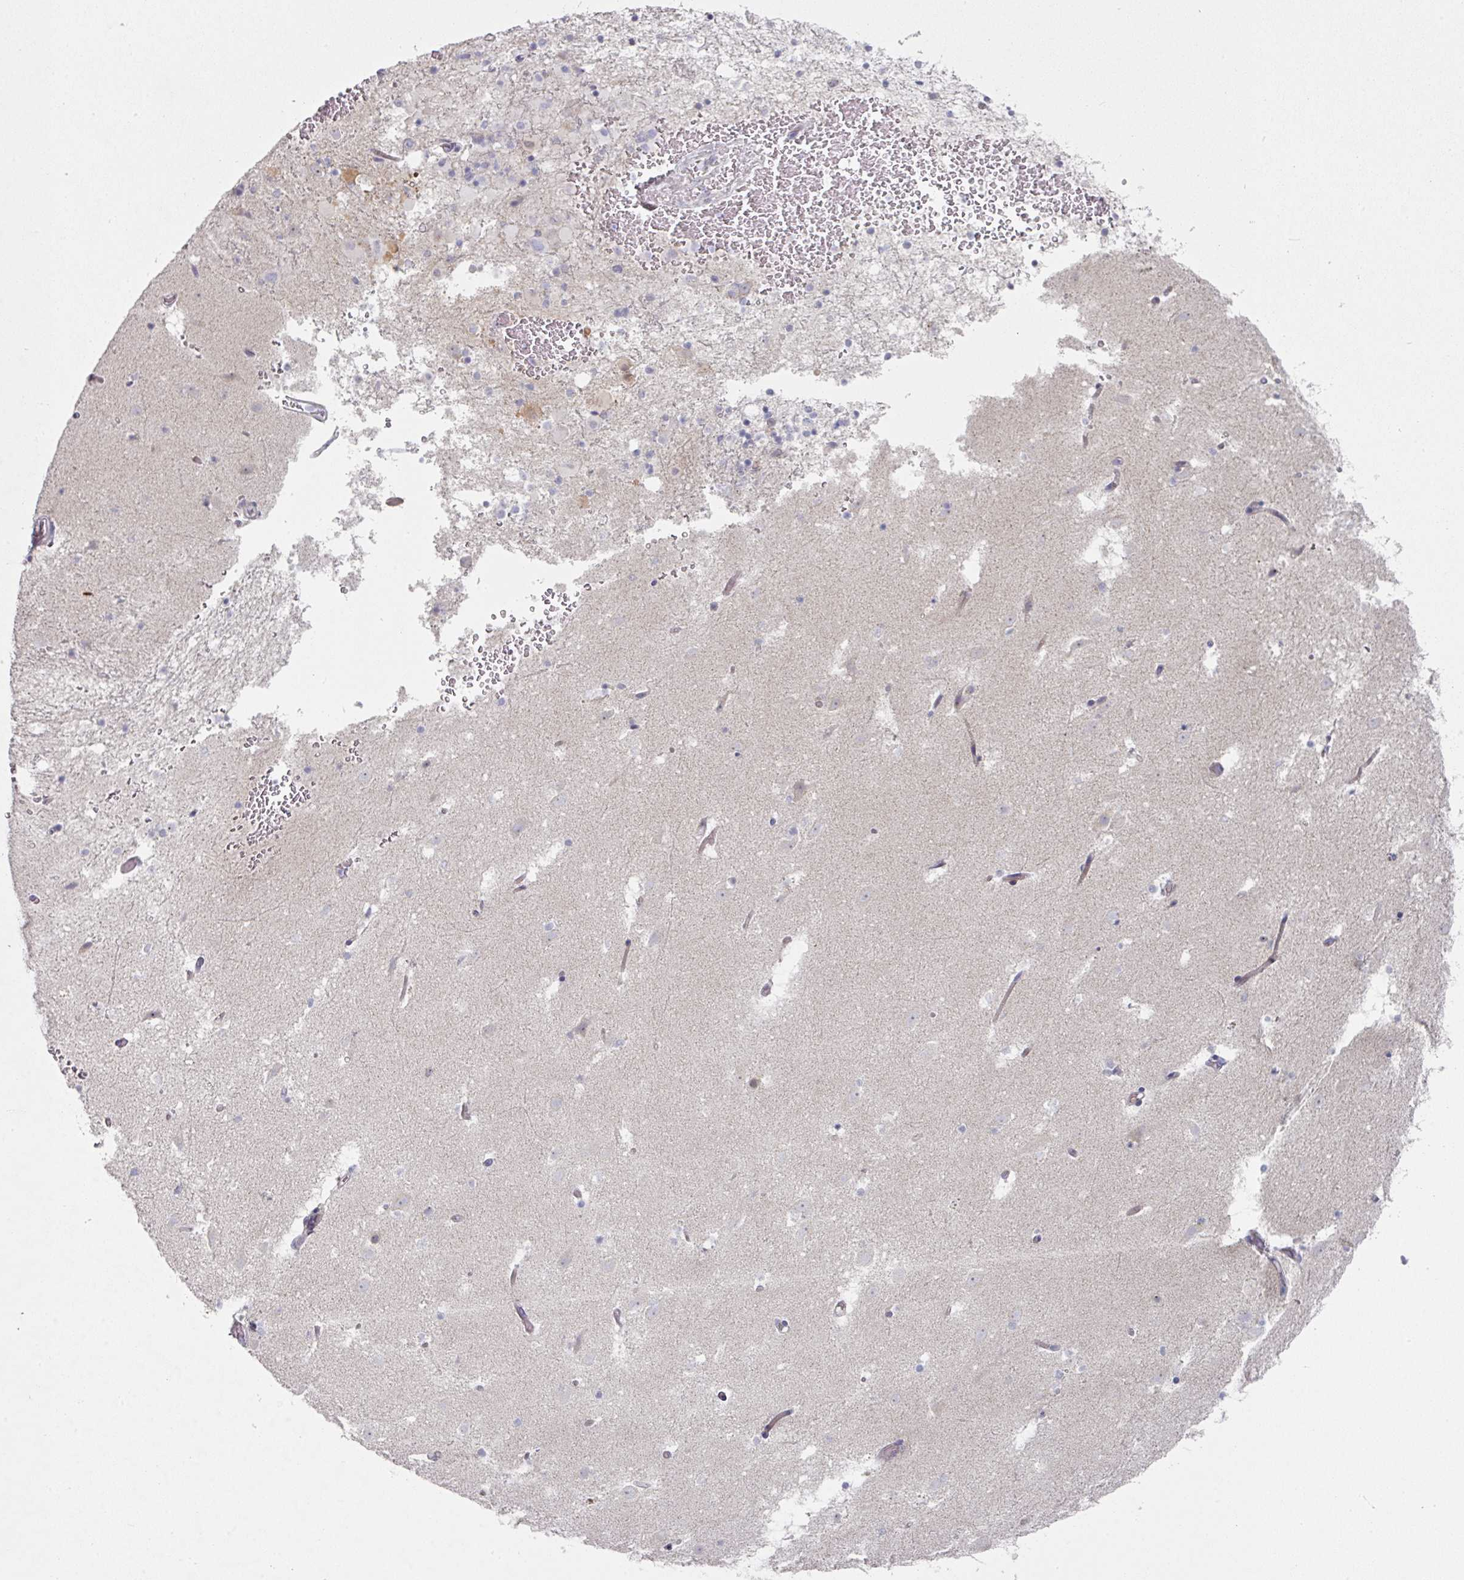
{"staining": {"intensity": "negative", "quantity": "none", "location": "none"}, "tissue": "caudate", "cell_type": "Glial cells", "image_type": "normal", "snomed": [{"axis": "morphology", "description": "Normal tissue, NOS"}, {"axis": "topography", "description": "Lateral ventricle wall"}], "caption": "Glial cells show no significant protein expression in normal caudate. (DAB immunohistochemistry visualized using brightfield microscopy, high magnification).", "gene": "NT5C1A", "patient": {"sex": "male", "age": 37}}